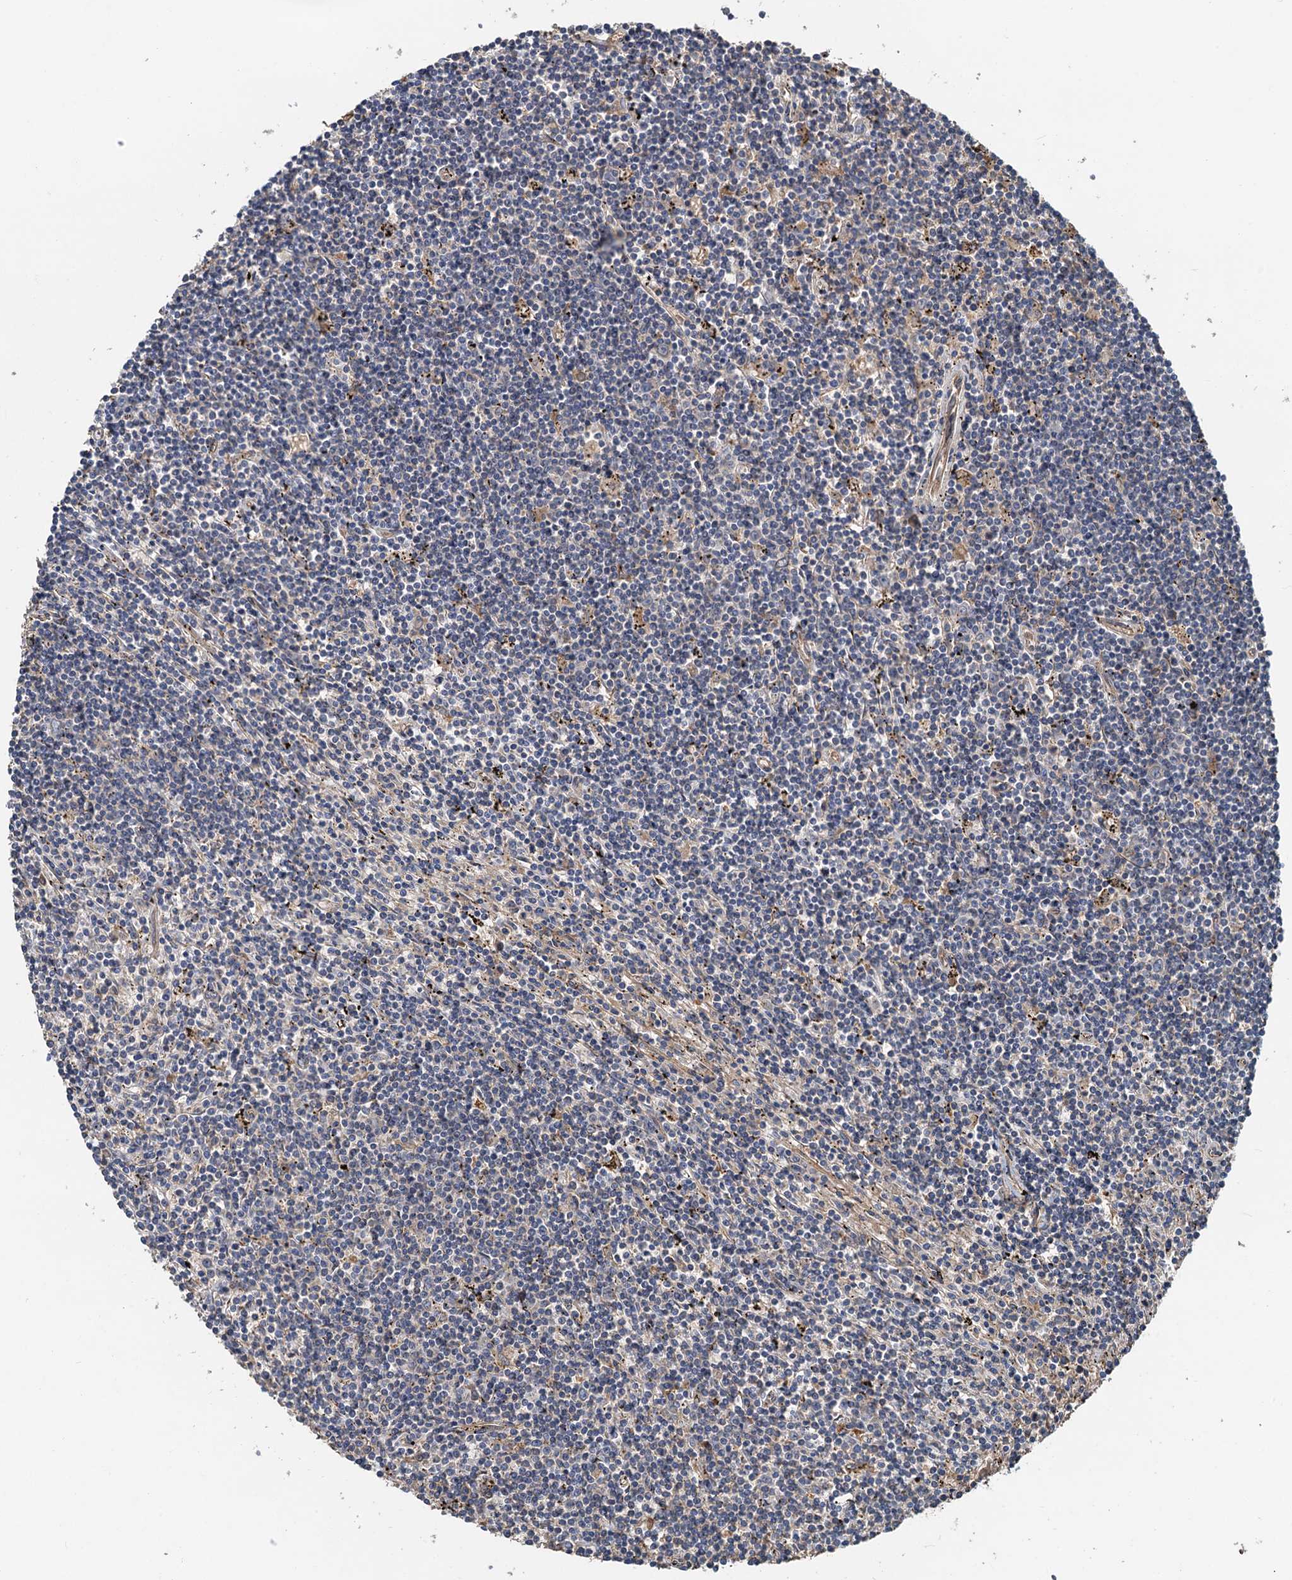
{"staining": {"intensity": "negative", "quantity": "none", "location": "none"}, "tissue": "lymphoma", "cell_type": "Tumor cells", "image_type": "cancer", "snomed": [{"axis": "morphology", "description": "Malignant lymphoma, non-Hodgkin's type, Low grade"}, {"axis": "topography", "description": "Spleen"}], "caption": "There is no significant staining in tumor cells of lymphoma.", "gene": "HYI", "patient": {"sex": "male", "age": 76}}